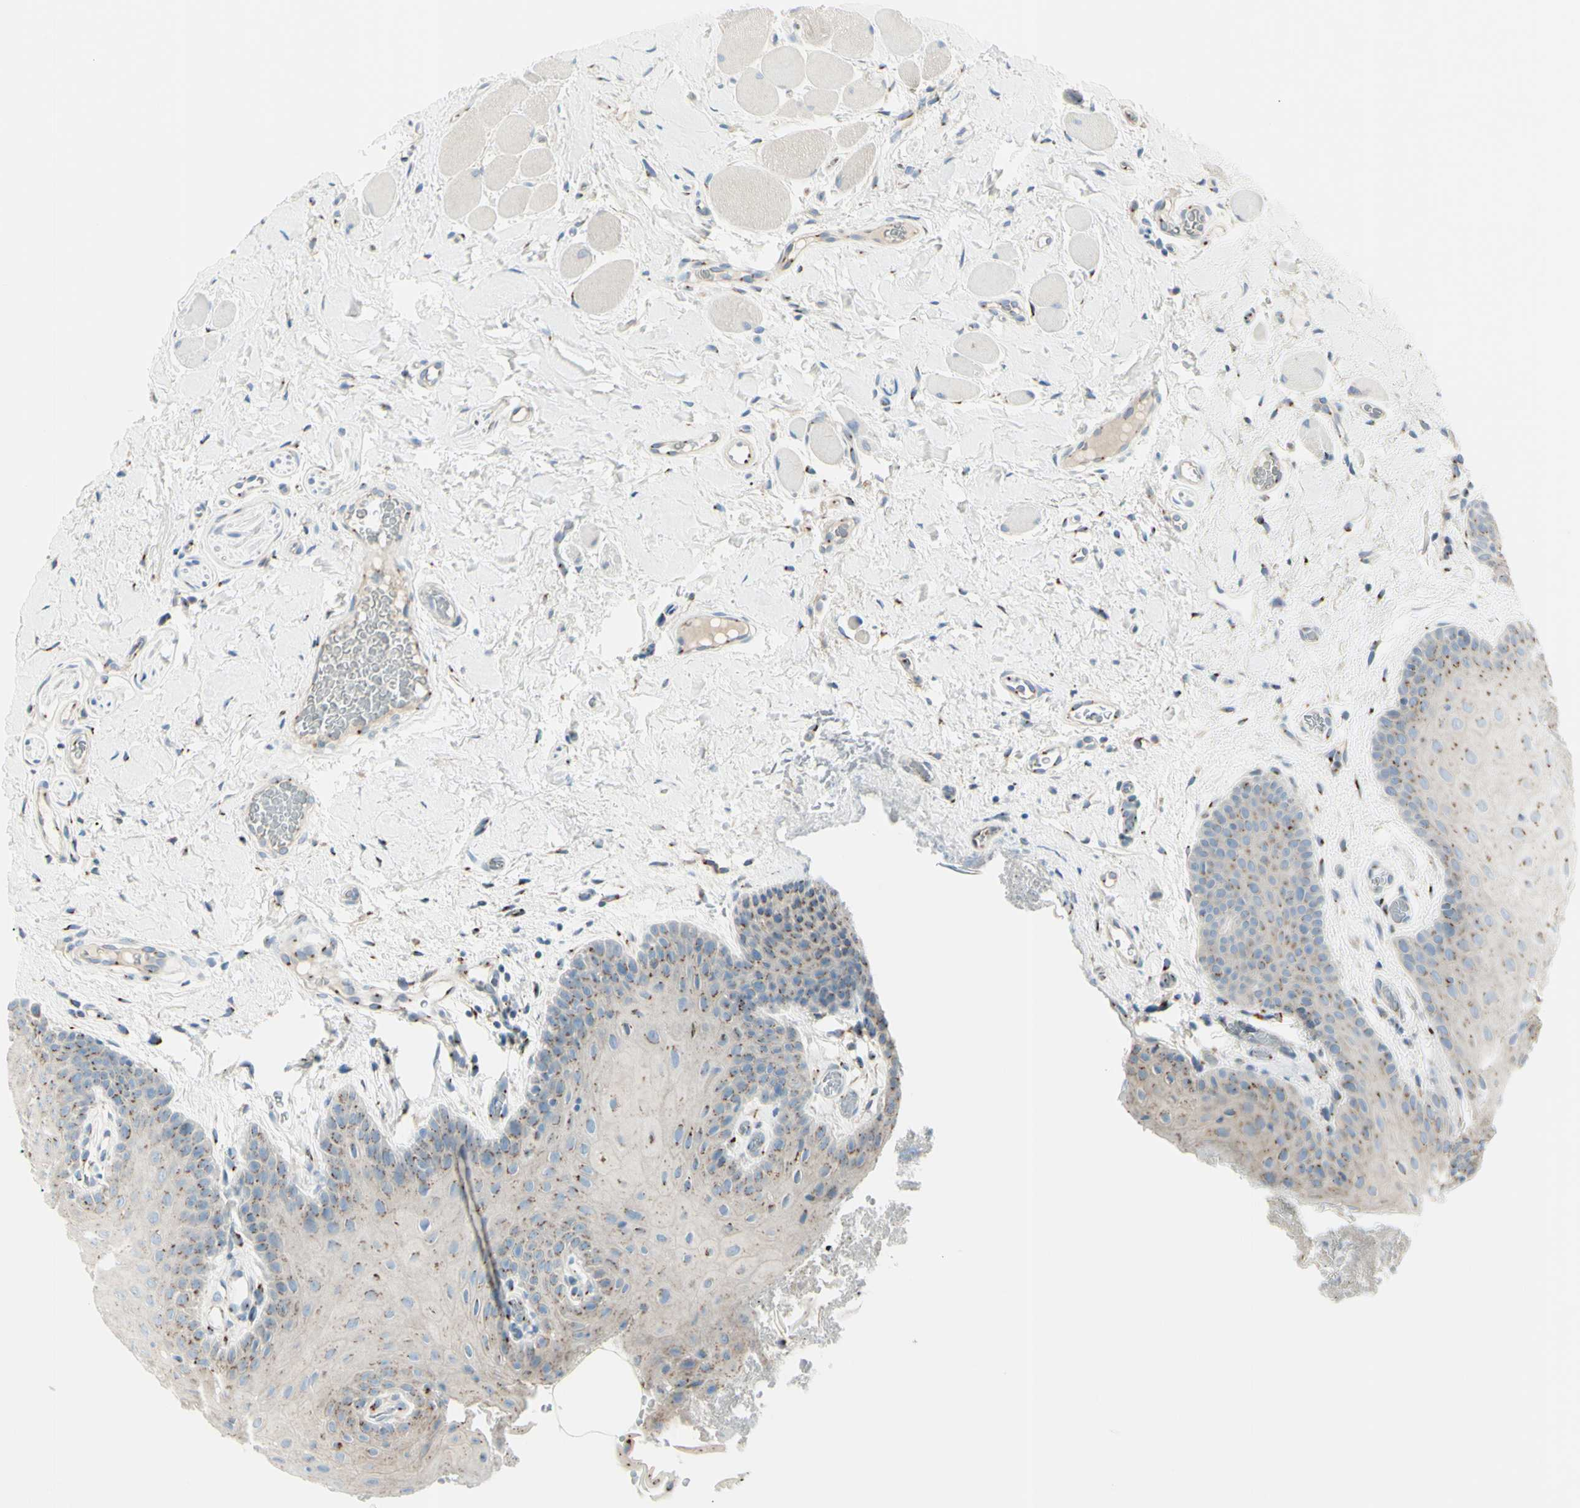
{"staining": {"intensity": "moderate", "quantity": "<25%", "location": "cytoplasmic/membranous"}, "tissue": "oral mucosa", "cell_type": "Squamous epithelial cells", "image_type": "normal", "snomed": [{"axis": "morphology", "description": "Normal tissue, NOS"}, {"axis": "topography", "description": "Oral tissue"}], "caption": "Squamous epithelial cells display low levels of moderate cytoplasmic/membranous expression in about <25% of cells in unremarkable human oral mucosa. Nuclei are stained in blue.", "gene": "B4GALT1", "patient": {"sex": "male", "age": 54}}